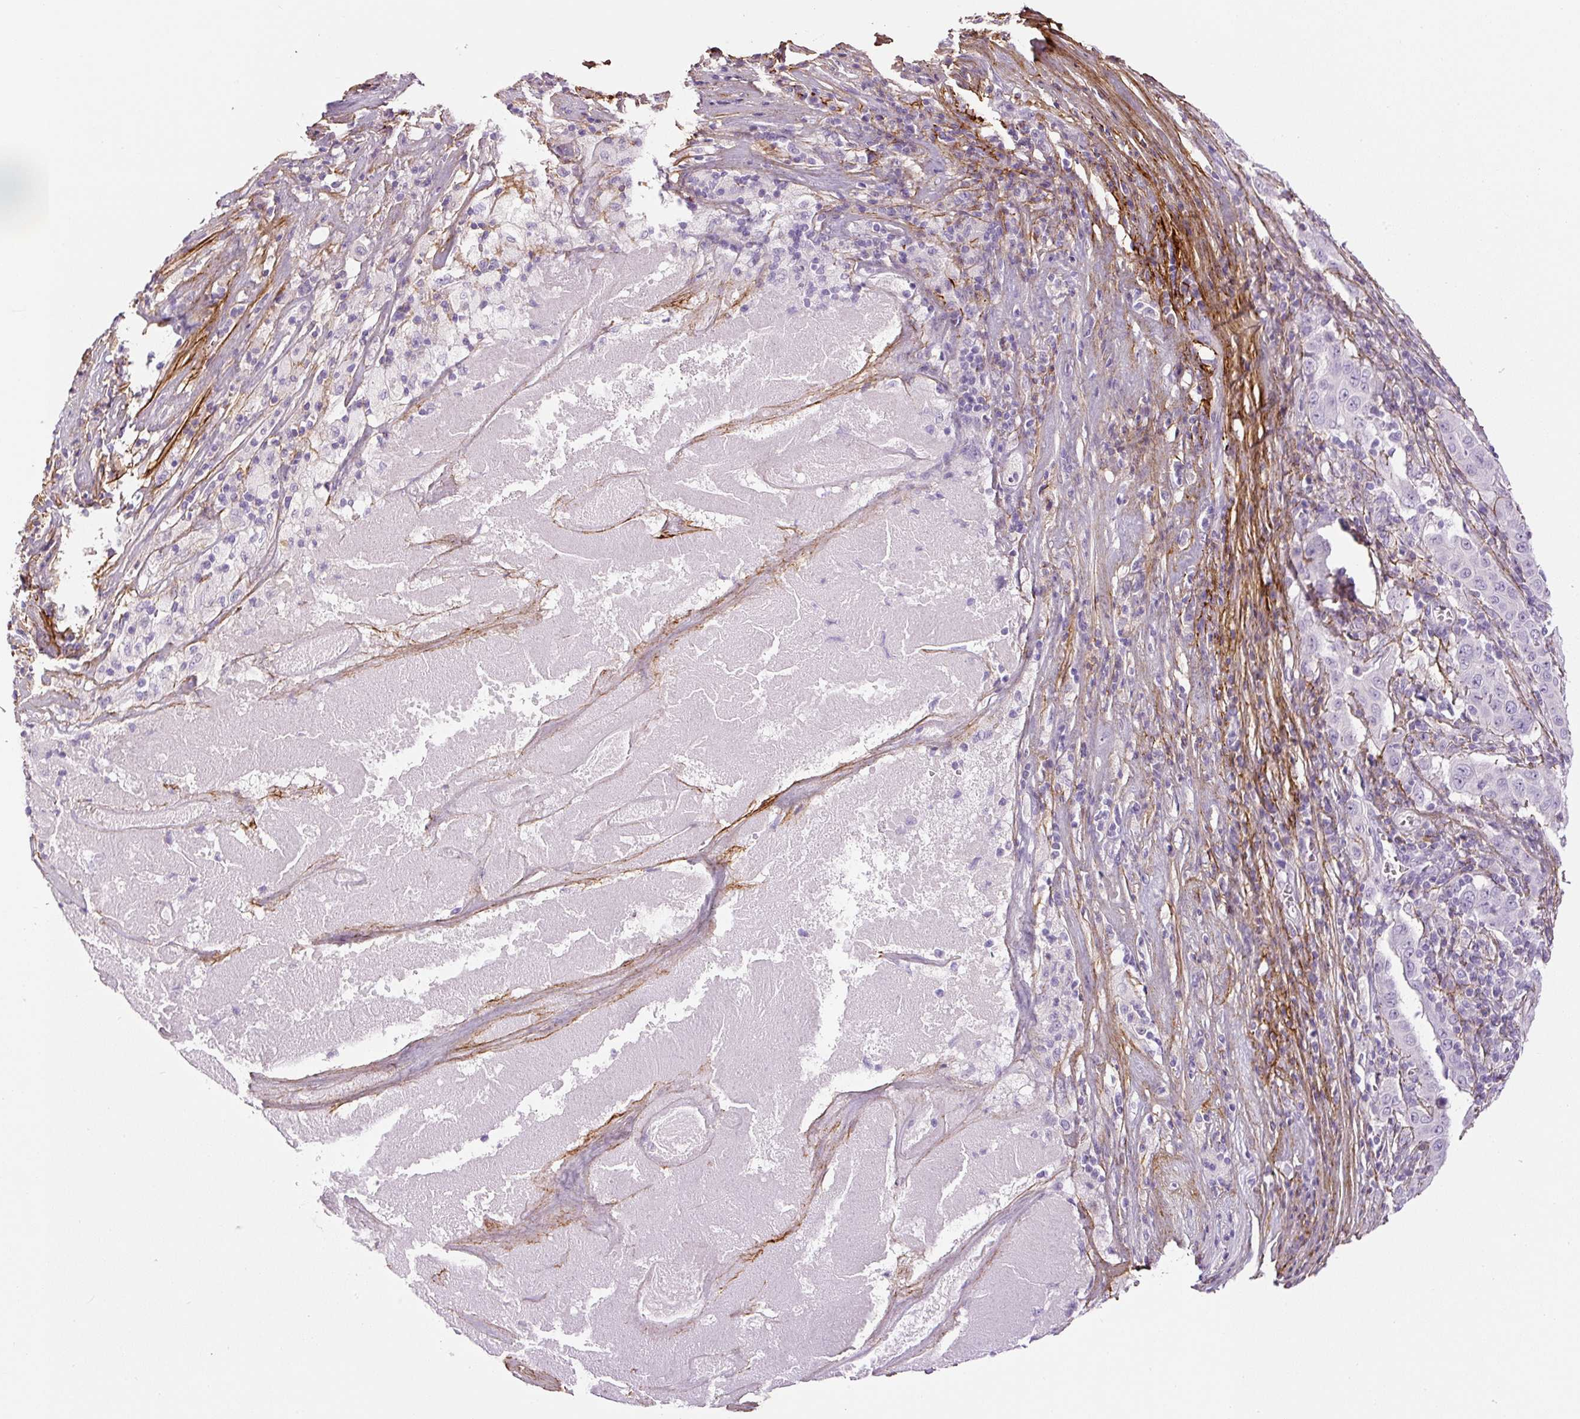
{"staining": {"intensity": "negative", "quantity": "none", "location": "none"}, "tissue": "pancreatic cancer", "cell_type": "Tumor cells", "image_type": "cancer", "snomed": [{"axis": "morphology", "description": "Adenocarcinoma, NOS"}, {"axis": "topography", "description": "Pancreas"}], "caption": "Protein analysis of pancreatic cancer reveals no significant expression in tumor cells. Nuclei are stained in blue.", "gene": "FBN1", "patient": {"sex": "male", "age": 63}}